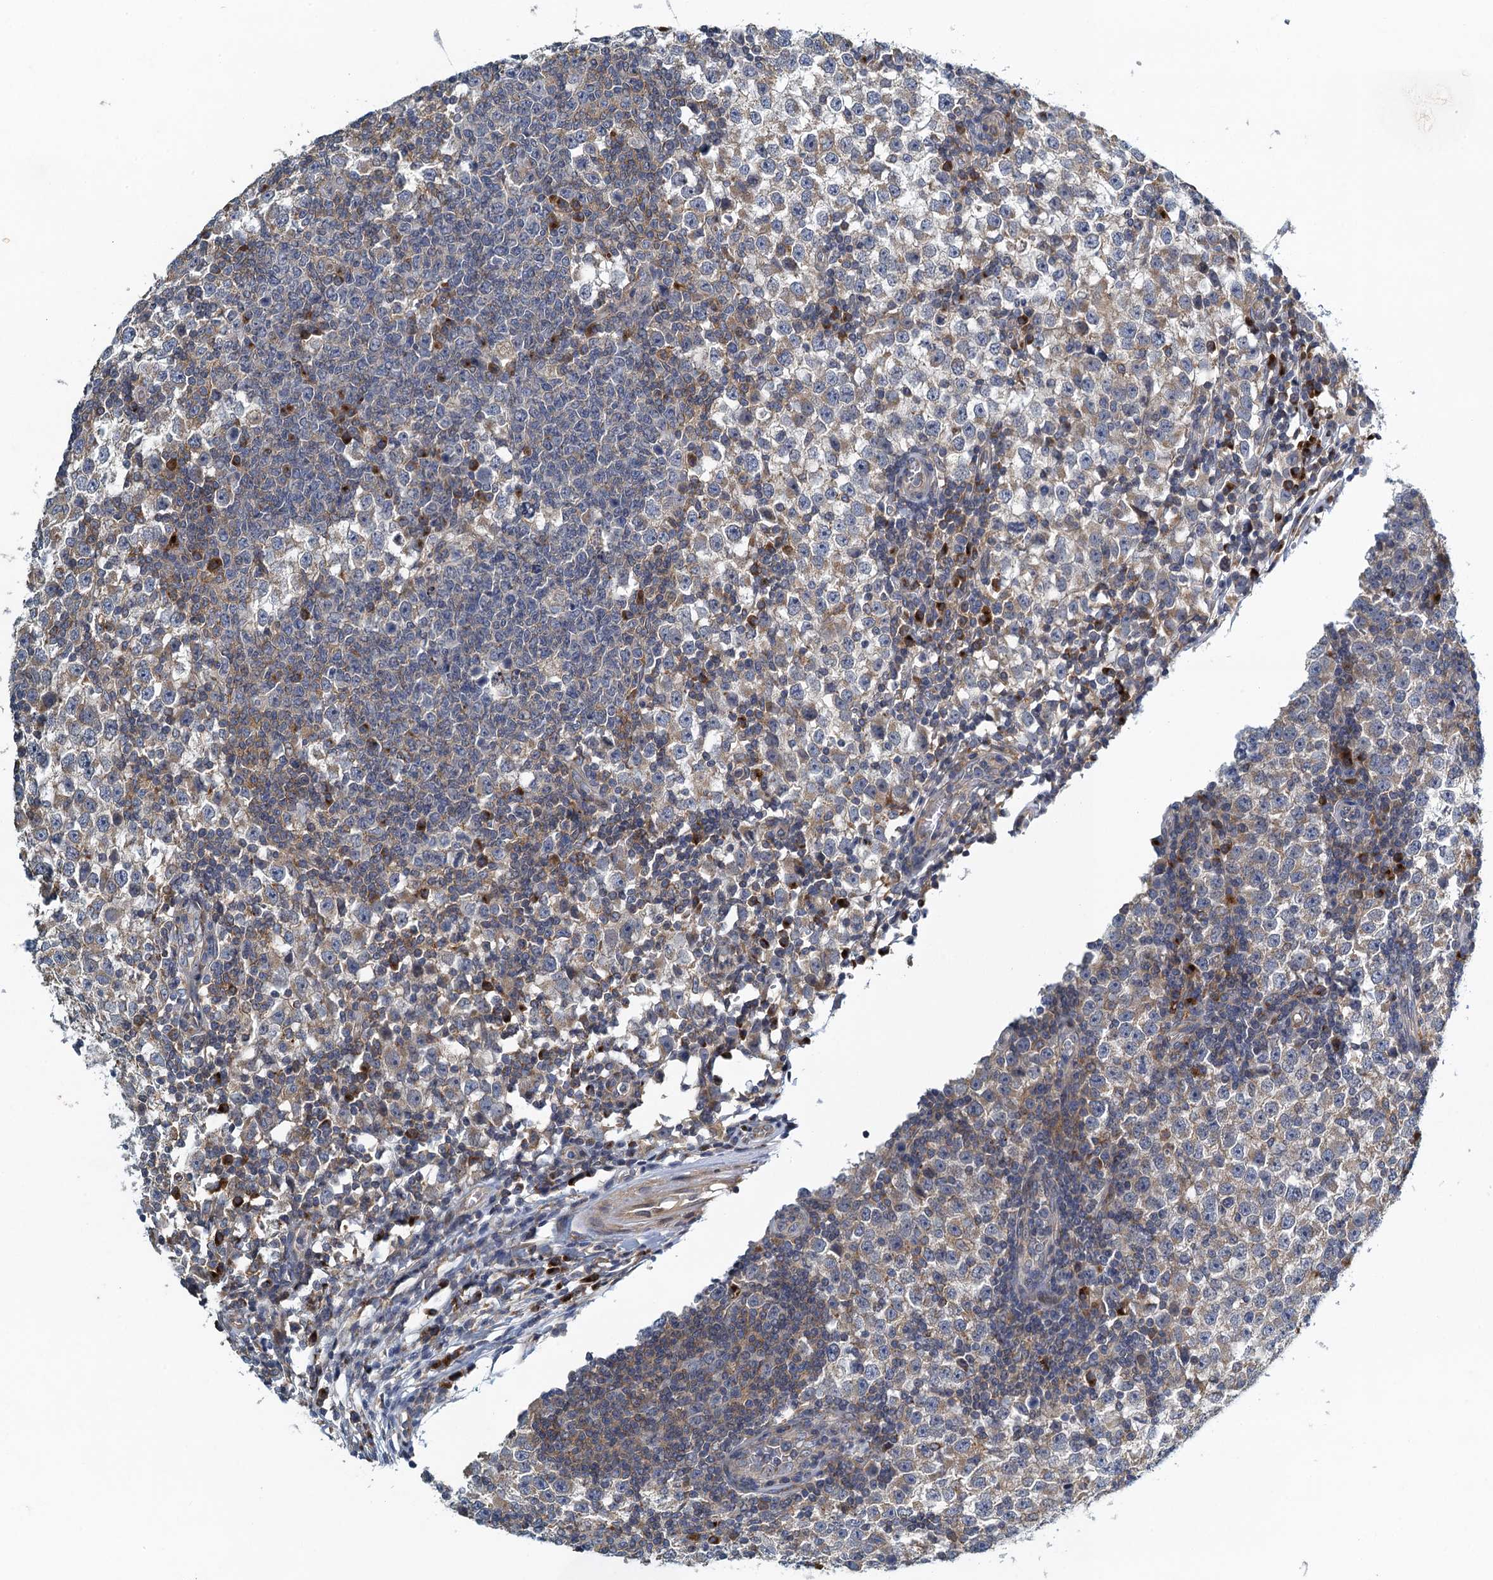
{"staining": {"intensity": "weak", "quantity": "<25%", "location": "cytoplasmic/membranous"}, "tissue": "testis cancer", "cell_type": "Tumor cells", "image_type": "cancer", "snomed": [{"axis": "morphology", "description": "Seminoma, NOS"}, {"axis": "topography", "description": "Testis"}], "caption": "Immunohistochemistry (IHC) histopathology image of neoplastic tissue: human testis cancer (seminoma) stained with DAB exhibits no significant protein positivity in tumor cells.", "gene": "ALG2", "patient": {"sex": "male", "age": 65}}